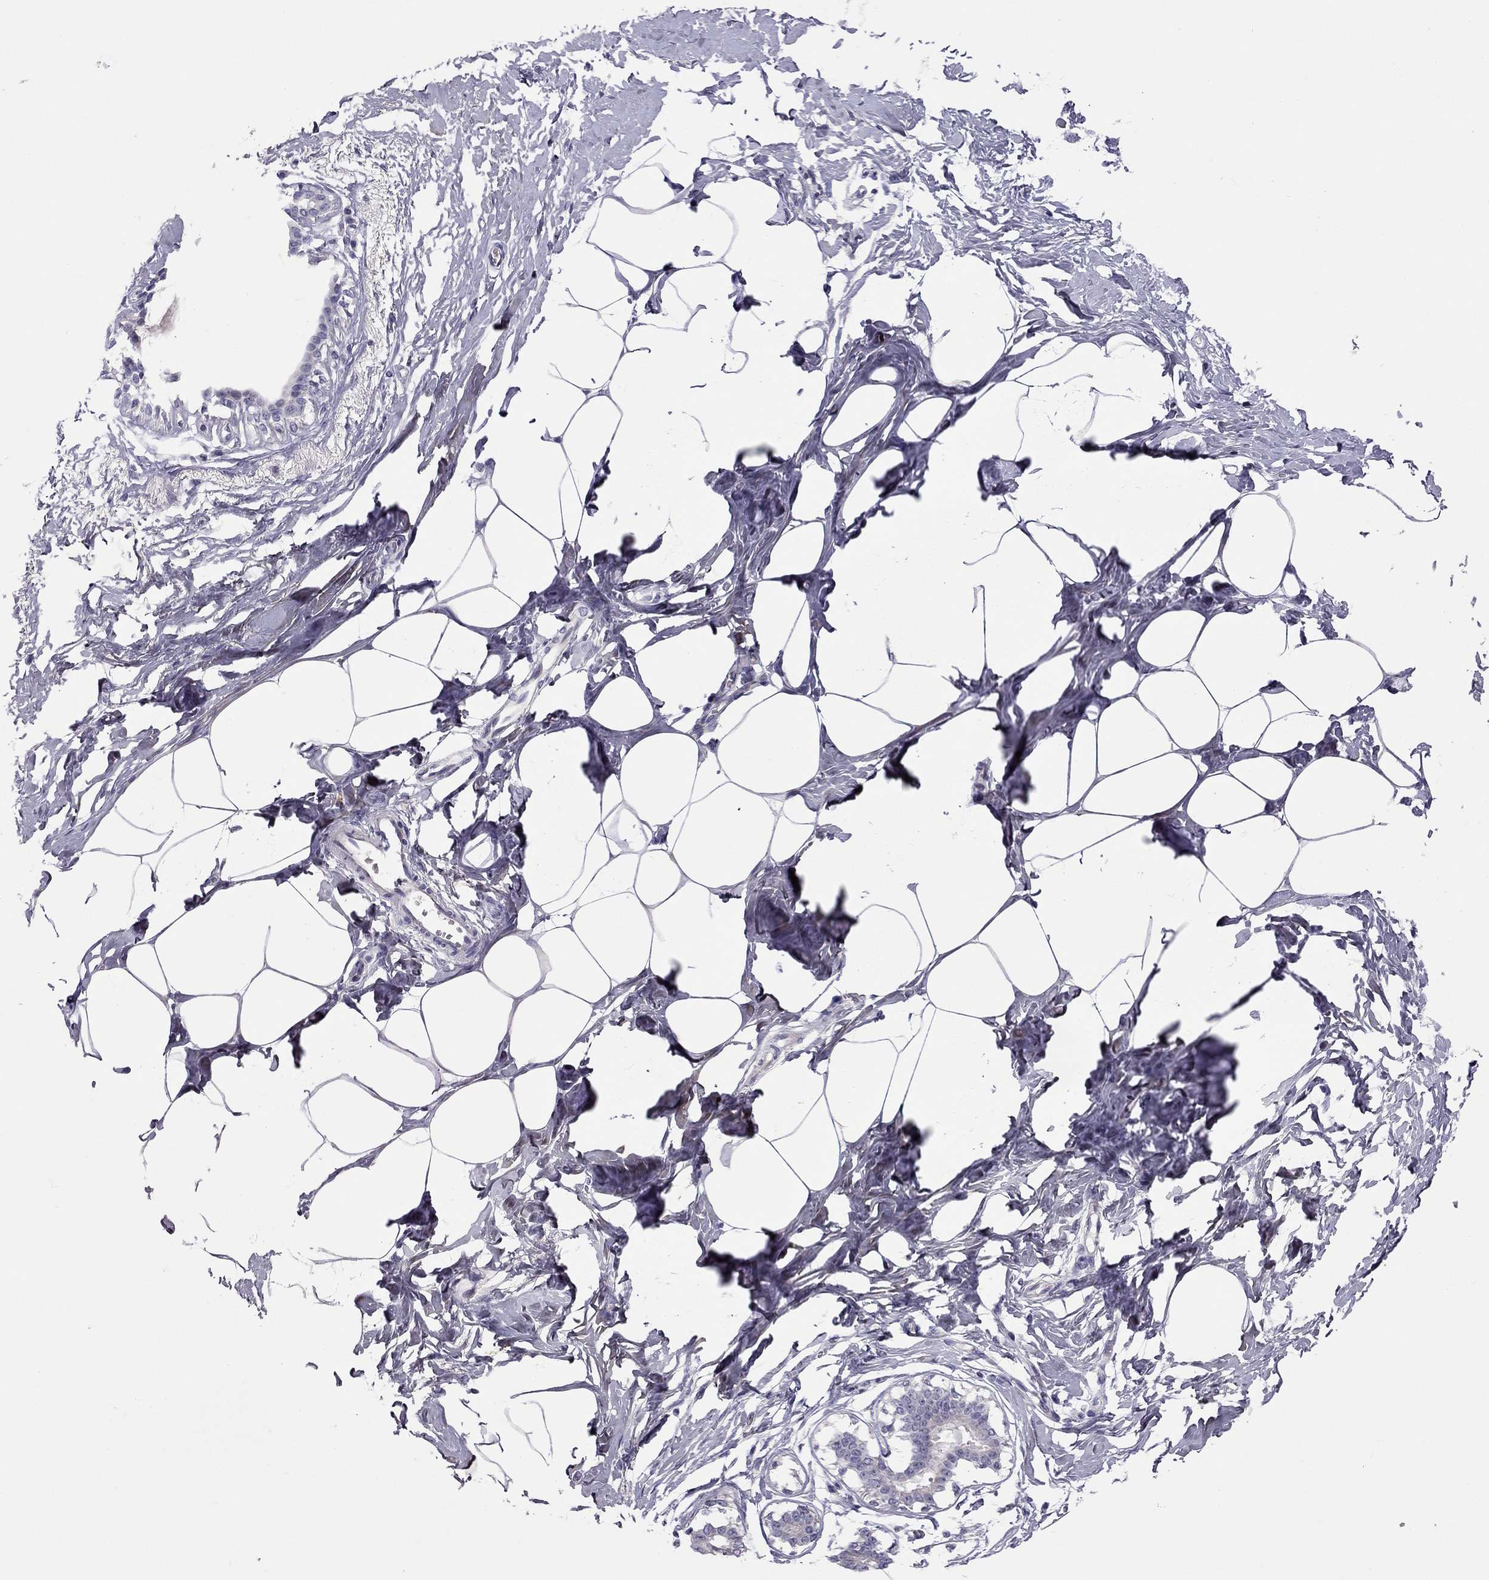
{"staining": {"intensity": "negative", "quantity": "none", "location": "none"}, "tissue": "breast", "cell_type": "Adipocytes", "image_type": "normal", "snomed": [{"axis": "morphology", "description": "Normal tissue, NOS"}, {"axis": "morphology", "description": "Lobular carcinoma, in situ"}, {"axis": "topography", "description": "Breast"}], "caption": "Breast stained for a protein using immunohistochemistry displays no positivity adipocytes.", "gene": "C8orf88", "patient": {"sex": "female", "age": 35}}